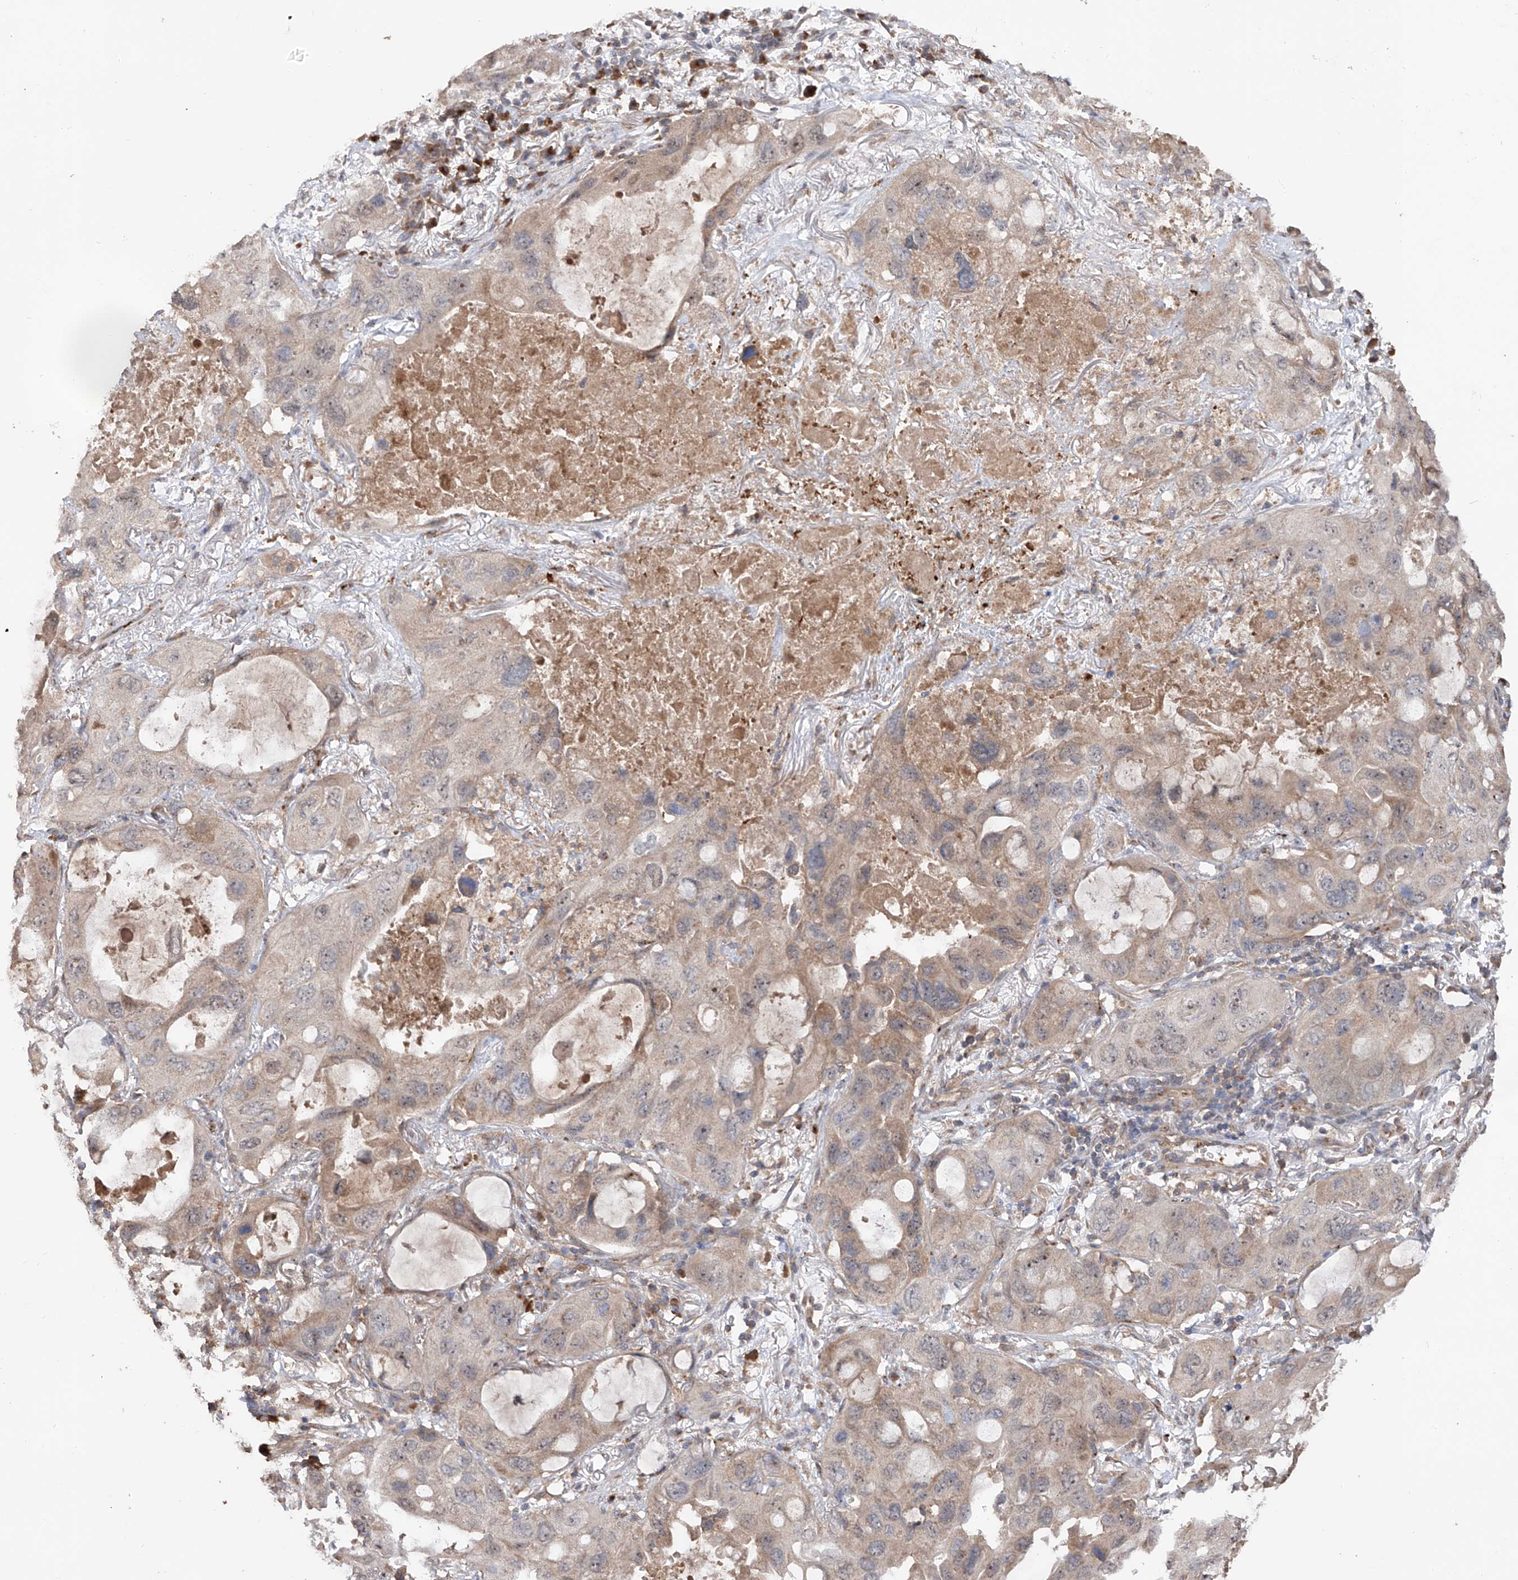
{"staining": {"intensity": "weak", "quantity": "25%-75%", "location": "cytoplasmic/membranous"}, "tissue": "lung cancer", "cell_type": "Tumor cells", "image_type": "cancer", "snomed": [{"axis": "morphology", "description": "Squamous cell carcinoma, NOS"}, {"axis": "topography", "description": "Lung"}], "caption": "Squamous cell carcinoma (lung) was stained to show a protein in brown. There is low levels of weak cytoplasmic/membranous staining in about 25%-75% of tumor cells. (Stains: DAB in brown, nuclei in blue, Microscopy: brightfield microscopy at high magnification).", "gene": "EDN1", "patient": {"sex": "female", "age": 73}}